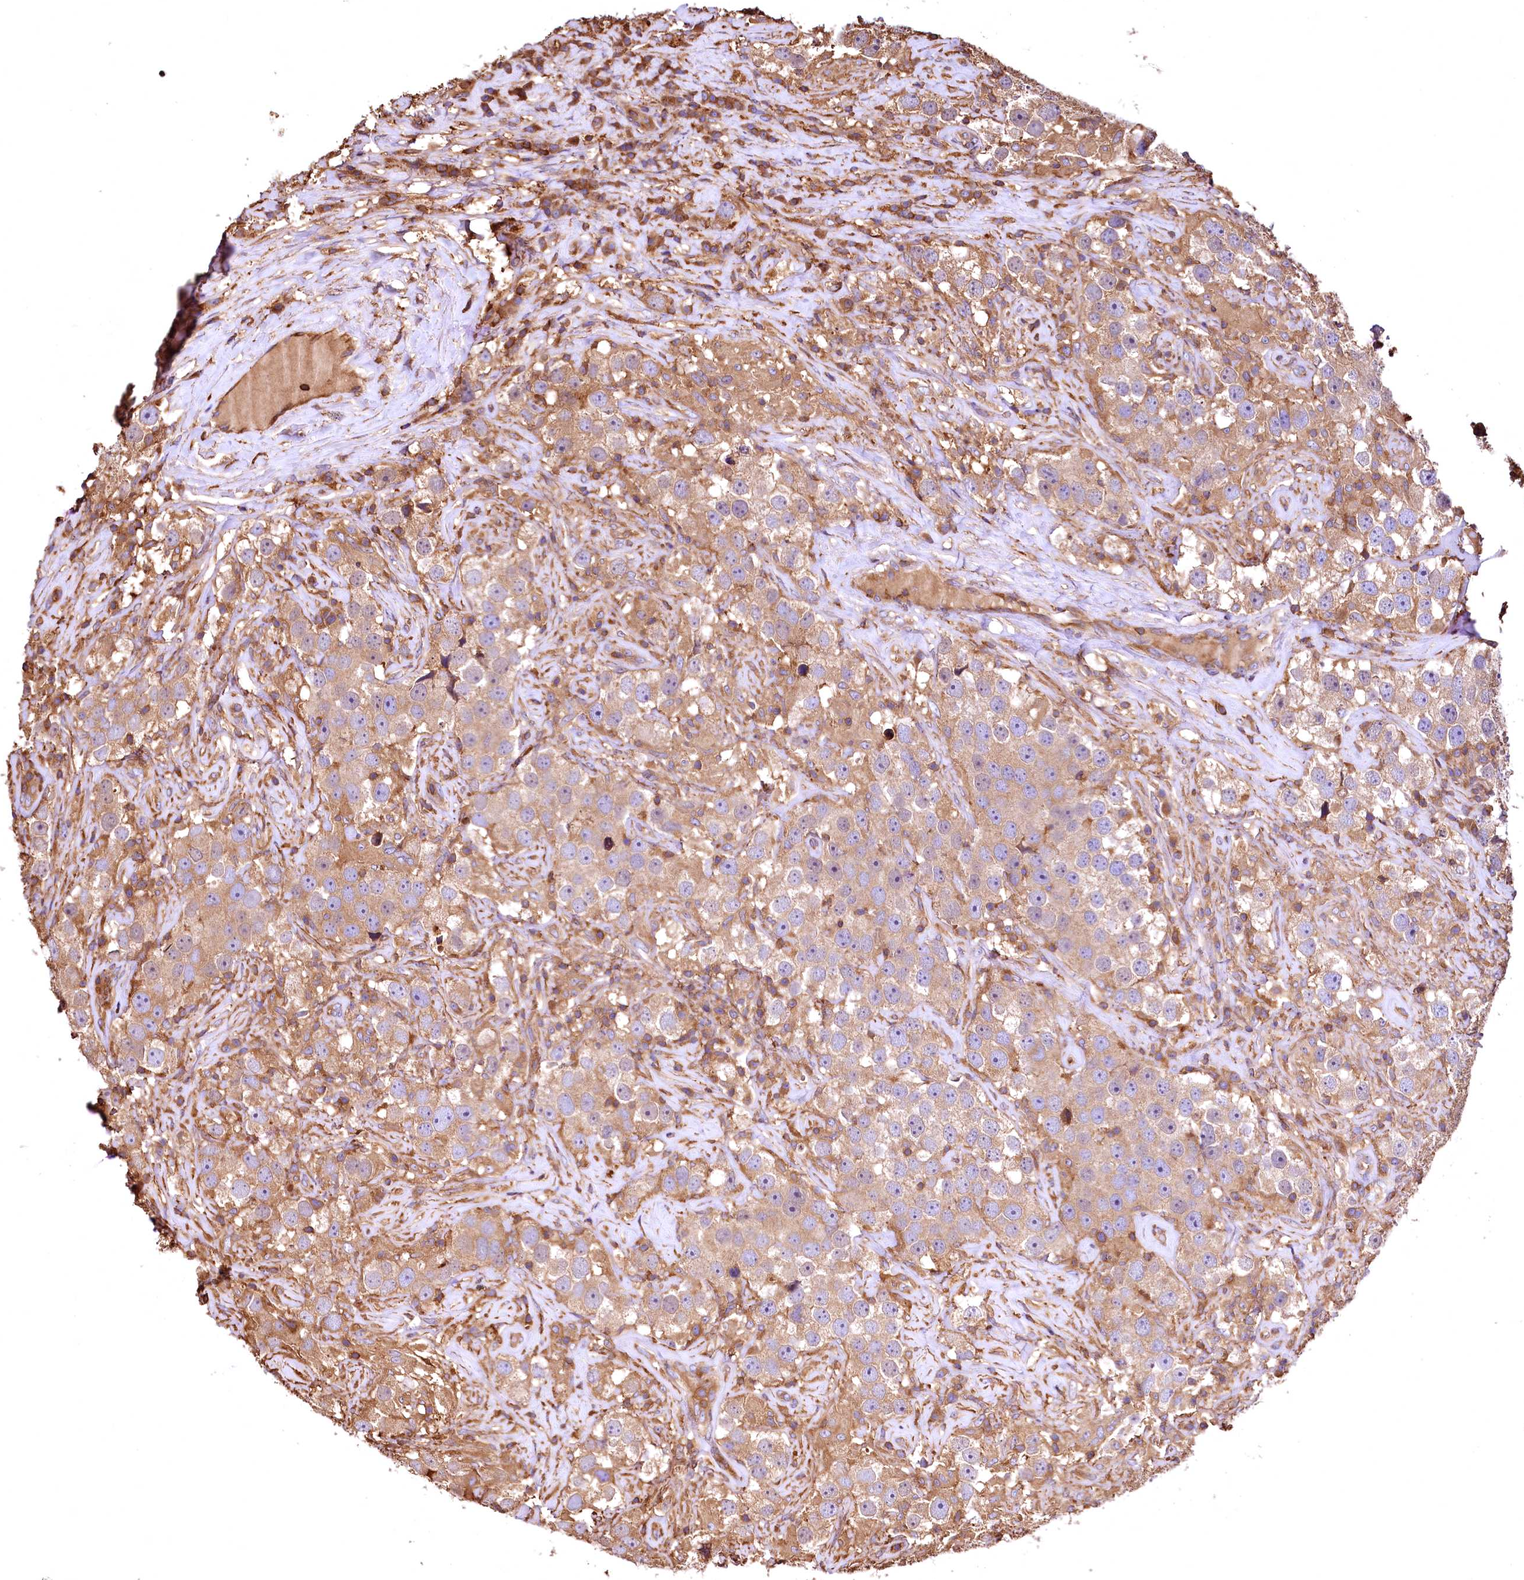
{"staining": {"intensity": "weak", "quantity": ">75%", "location": "cytoplasmic/membranous"}, "tissue": "testis cancer", "cell_type": "Tumor cells", "image_type": "cancer", "snomed": [{"axis": "morphology", "description": "Seminoma, NOS"}, {"axis": "topography", "description": "Testis"}], "caption": "Human seminoma (testis) stained for a protein (brown) reveals weak cytoplasmic/membranous positive positivity in about >75% of tumor cells.", "gene": "RARS2", "patient": {"sex": "male", "age": 49}}